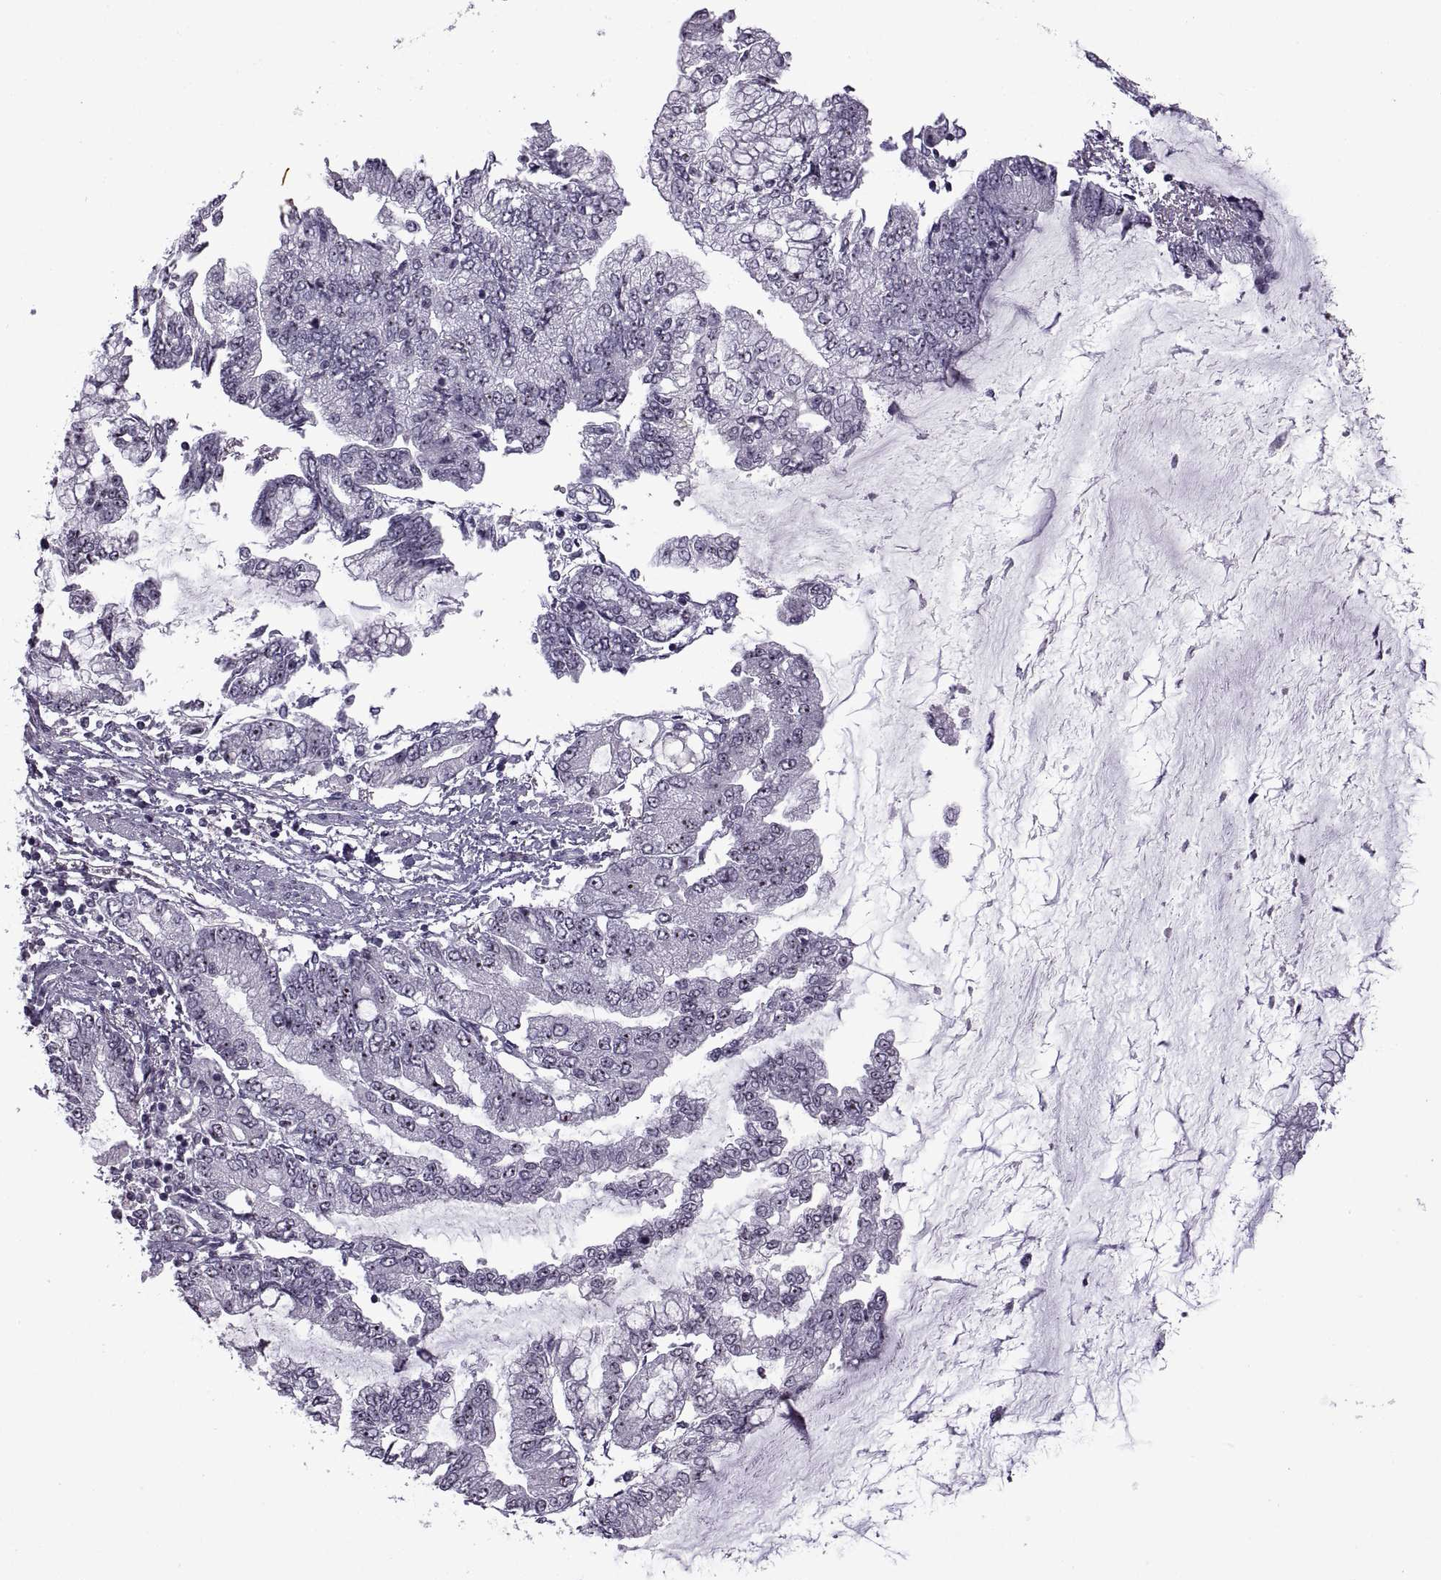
{"staining": {"intensity": "strong", "quantity": "25%-75%", "location": "nuclear"}, "tissue": "stomach cancer", "cell_type": "Tumor cells", "image_type": "cancer", "snomed": [{"axis": "morphology", "description": "Adenocarcinoma, NOS"}, {"axis": "topography", "description": "Stomach, upper"}], "caption": "The histopathology image reveals a brown stain indicating the presence of a protein in the nuclear of tumor cells in stomach cancer (adenocarcinoma).", "gene": "SINHCAF", "patient": {"sex": "female", "age": 74}}